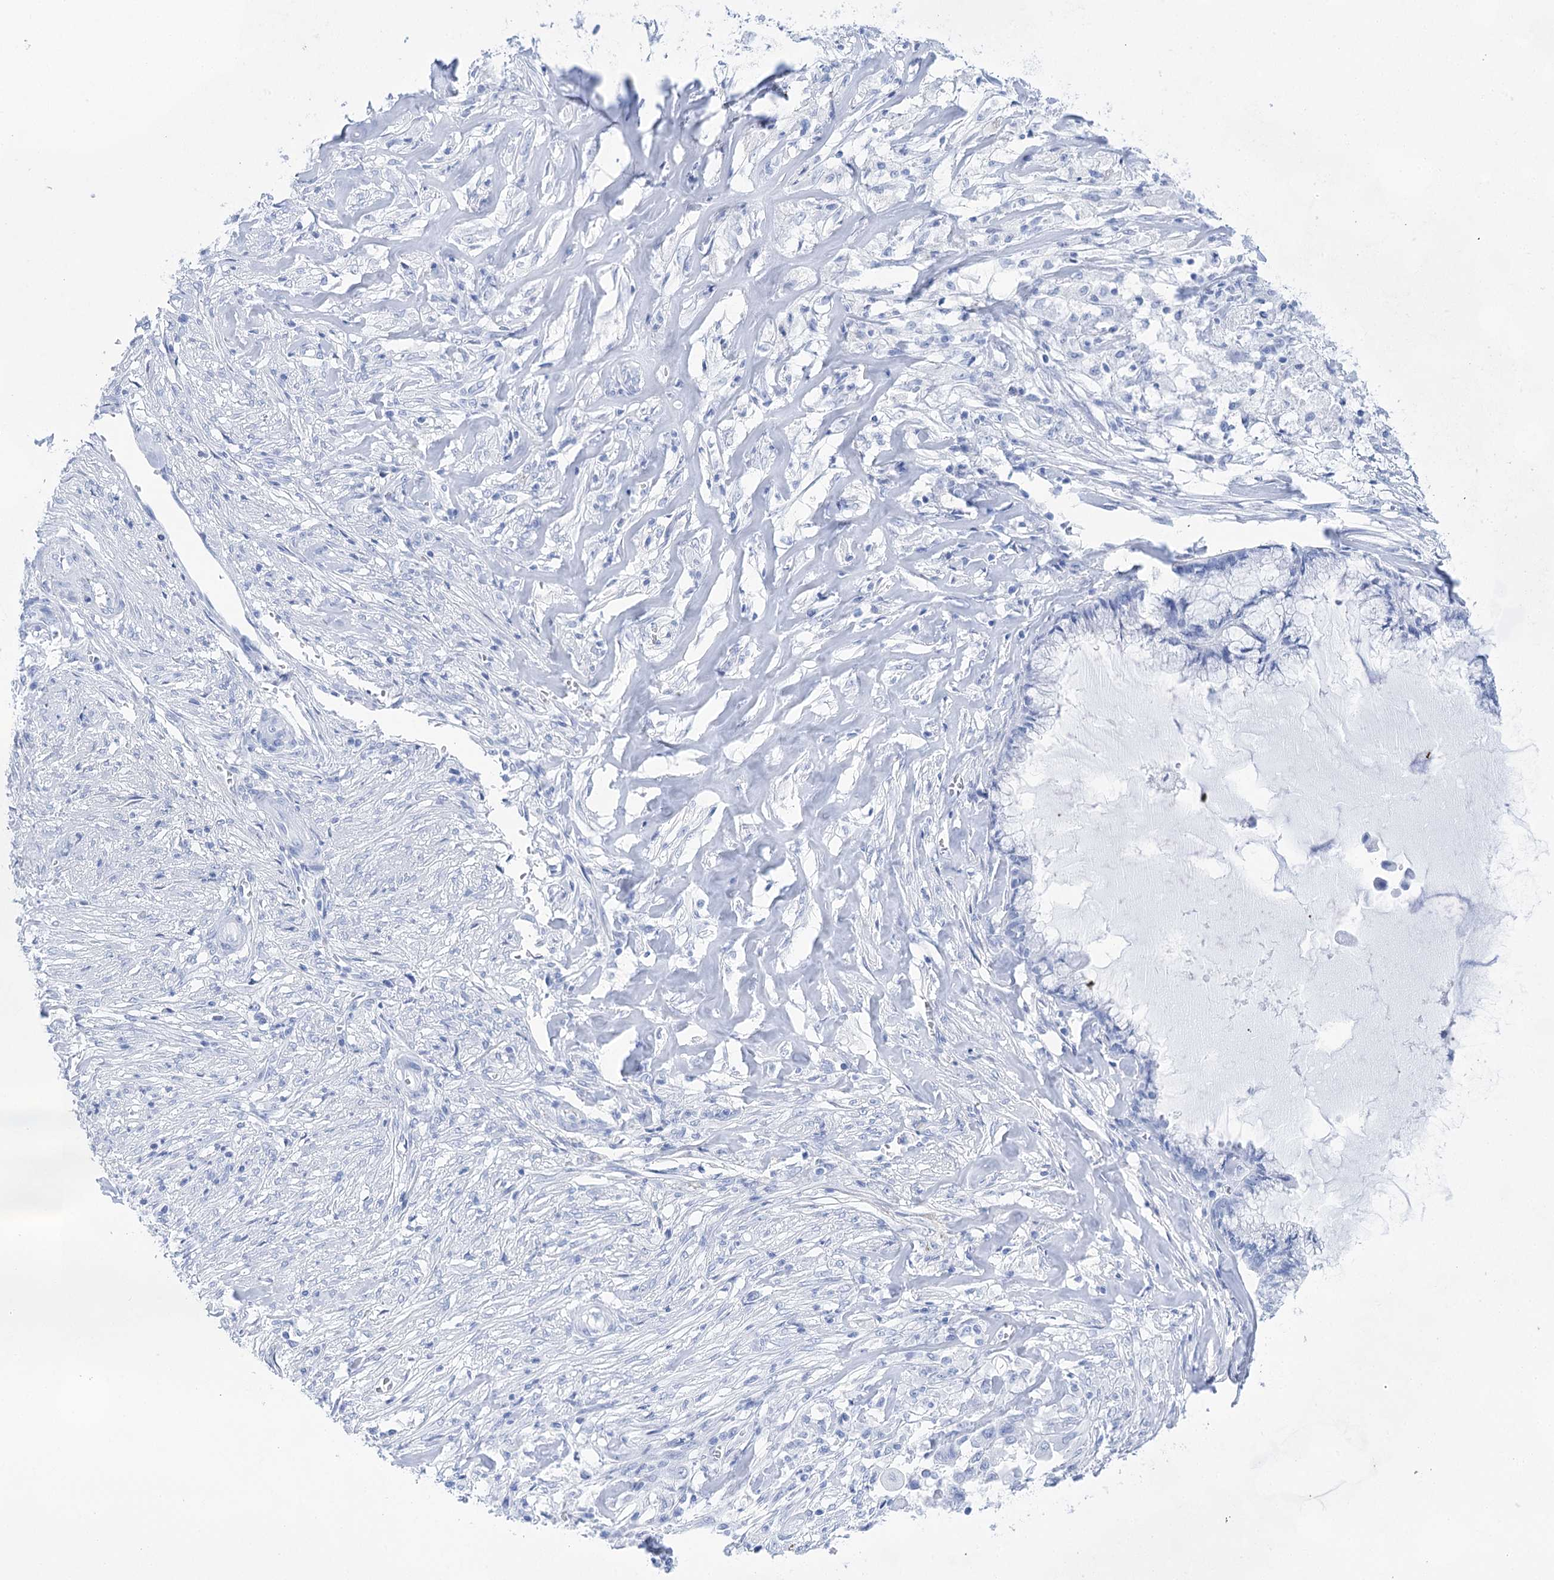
{"staining": {"intensity": "negative", "quantity": "none", "location": "none"}, "tissue": "endometrial cancer", "cell_type": "Tumor cells", "image_type": "cancer", "snomed": [{"axis": "morphology", "description": "Adenocarcinoma, NOS"}, {"axis": "topography", "description": "Endometrium"}], "caption": "The micrograph demonstrates no significant staining in tumor cells of adenocarcinoma (endometrial).", "gene": "LALBA", "patient": {"sex": "female", "age": 86}}